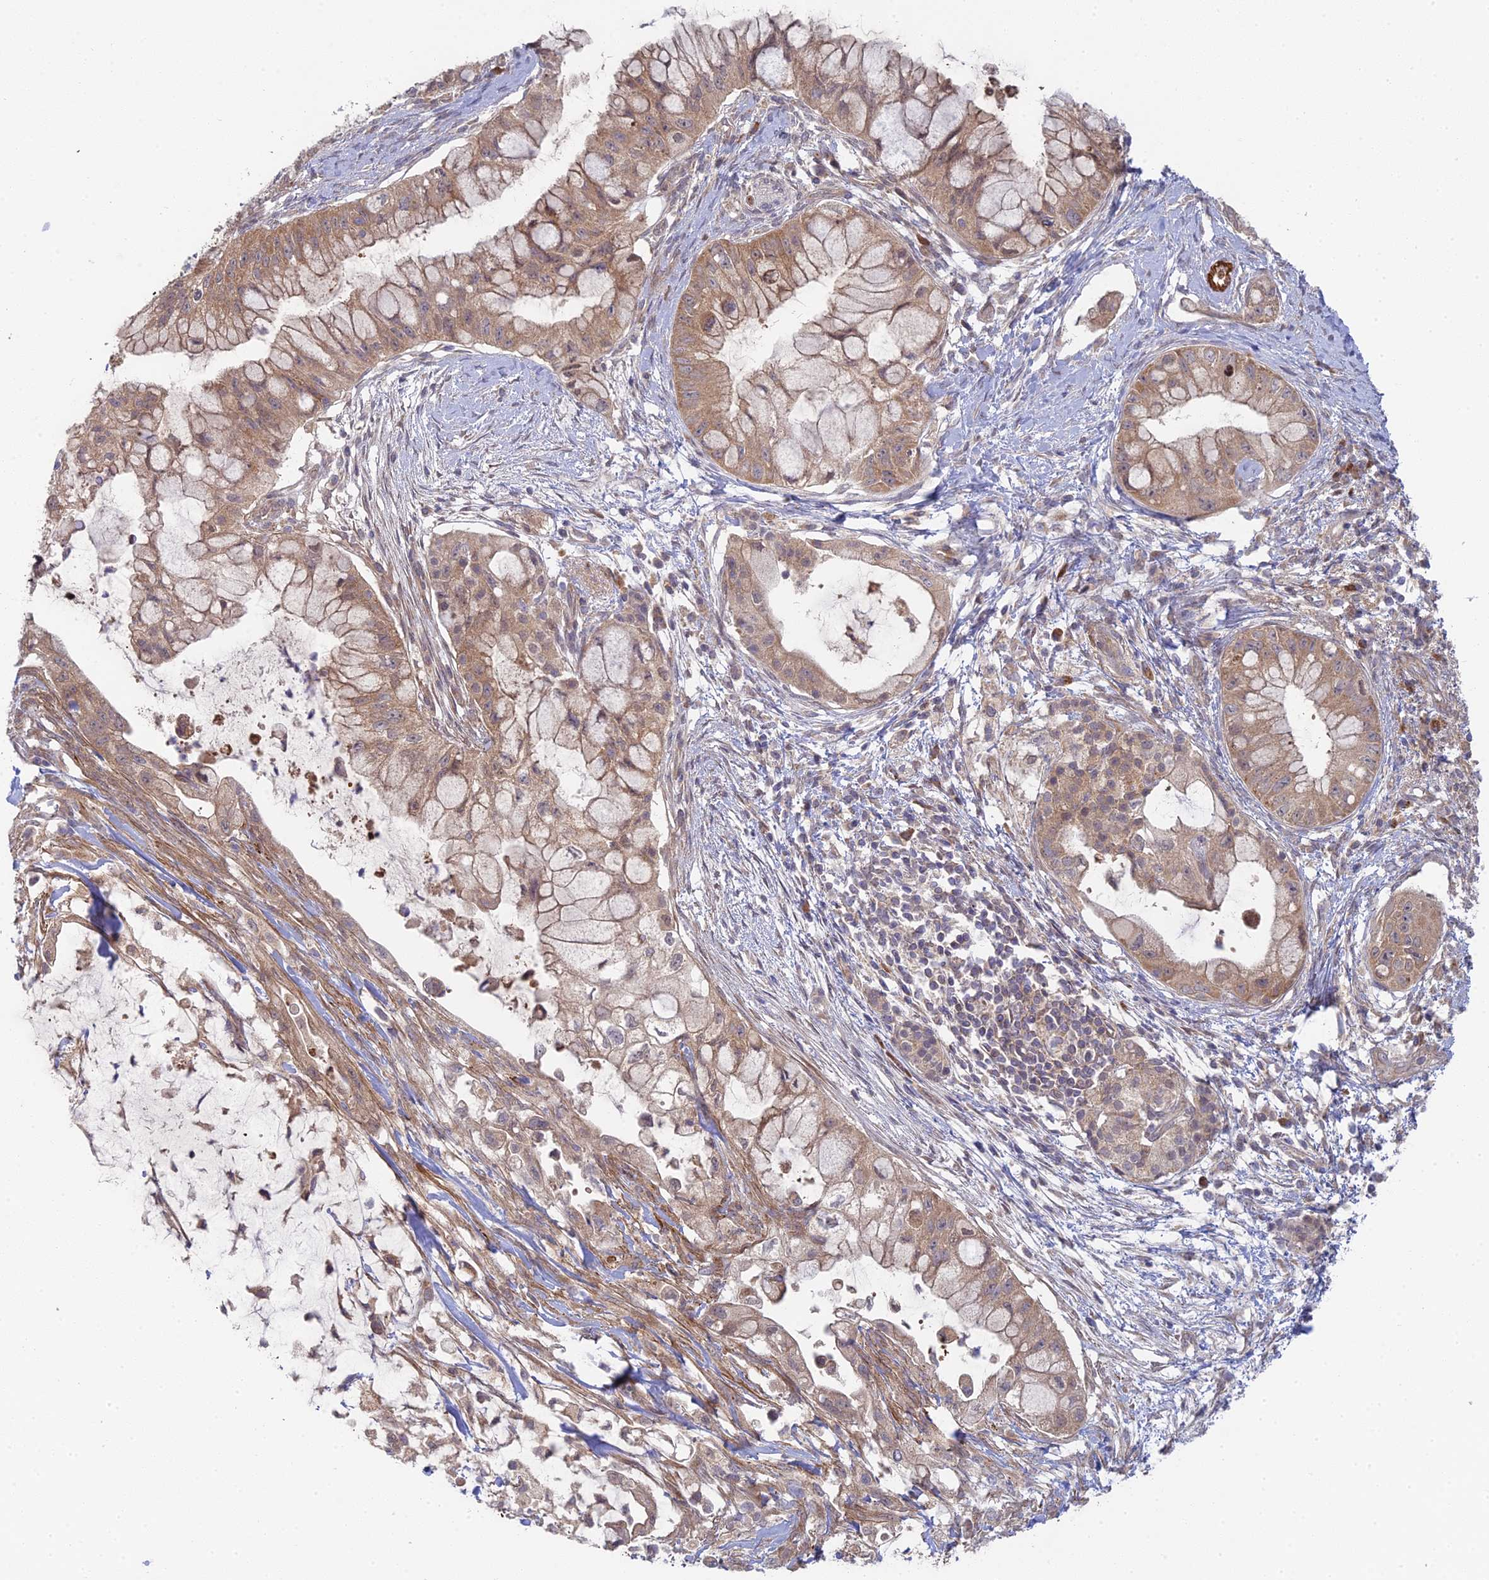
{"staining": {"intensity": "moderate", "quantity": ">75%", "location": "cytoplasmic/membranous"}, "tissue": "pancreatic cancer", "cell_type": "Tumor cells", "image_type": "cancer", "snomed": [{"axis": "morphology", "description": "Adenocarcinoma, NOS"}, {"axis": "topography", "description": "Pancreas"}], "caption": "Immunohistochemistry photomicrograph of neoplastic tissue: pancreatic adenocarcinoma stained using immunohistochemistry (IHC) shows medium levels of moderate protein expression localized specifically in the cytoplasmic/membranous of tumor cells, appearing as a cytoplasmic/membranous brown color.", "gene": "INCA1", "patient": {"sex": "male", "age": 48}}